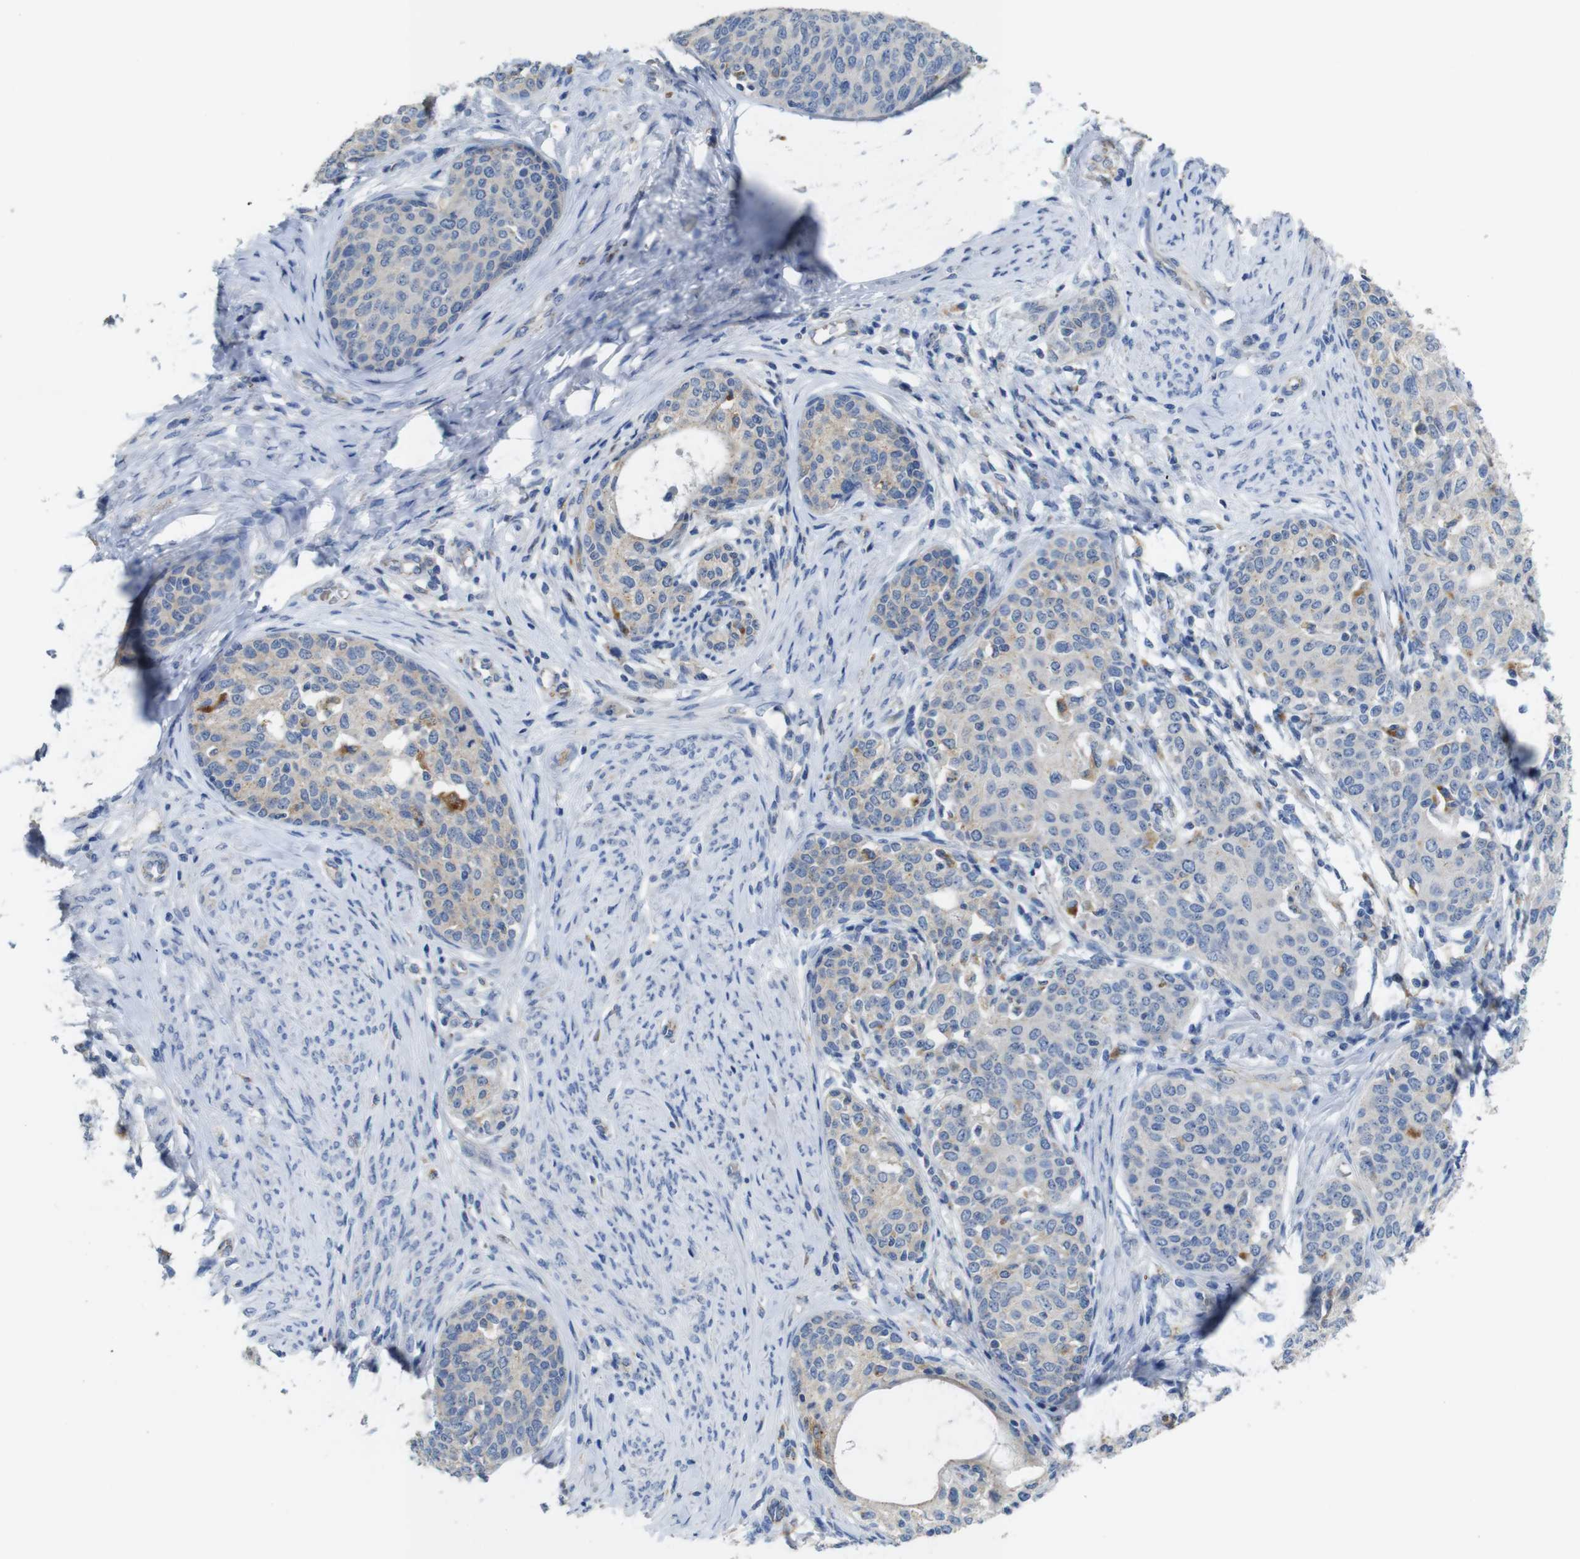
{"staining": {"intensity": "negative", "quantity": "none", "location": "none"}, "tissue": "cervical cancer", "cell_type": "Tumor cells", "image_type": "cancer", "snomed": [{"axis": "morphology", "description": "Squamous cell carcinoma, NOS"}, {"axis": "morphology", "description": "Adenocarcinoma, NOS"}, {"axis": "topography", "description": "Cervix"}], "caption": "Photomicrograph shows no protein positivity in tumor cells of squamous cell carcinoma (cervical) tissue.", "gene": "NHLRC3", "patient": {"sex": "female", "age": 52}}